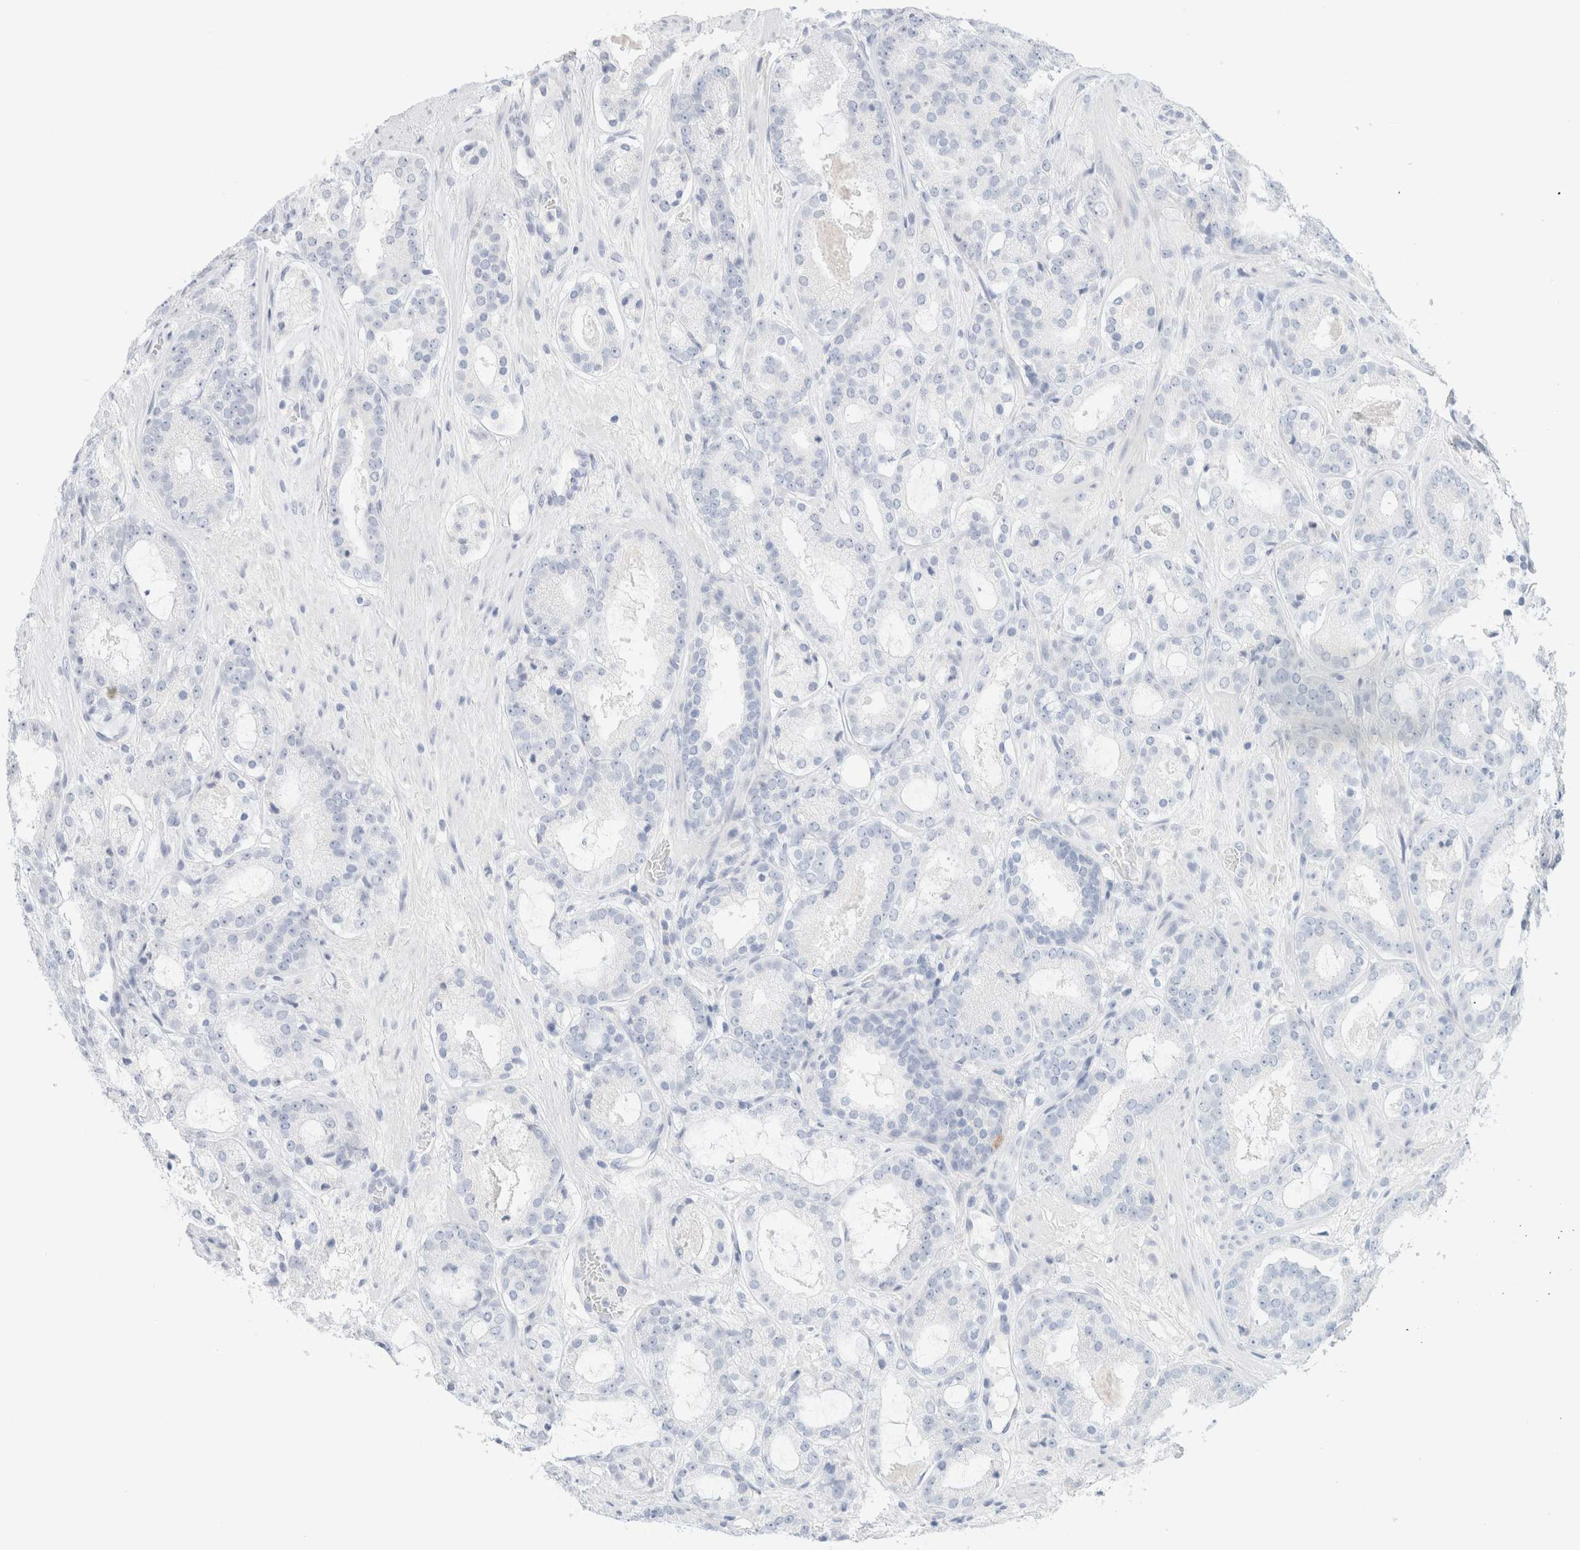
{"staining": {"intensity": "negative", "quantity": "none", "location": "none"}, "tissue": "prostate cancer", "cell_type": "Tumor cells", "image_type": "cancer", "snomed": [{"axis": "morphology", "description": "Adenocarcinoma, Low grade"}, {"axis": "topography", "description": "Prostate"}], "caption": "Prostate low-grade adenocarcinoma was stained to show a protein in brown. There is no significant staining in tumor cells.", "gene": "HEXD", "patient": {"sex": "male", "age": 69}}